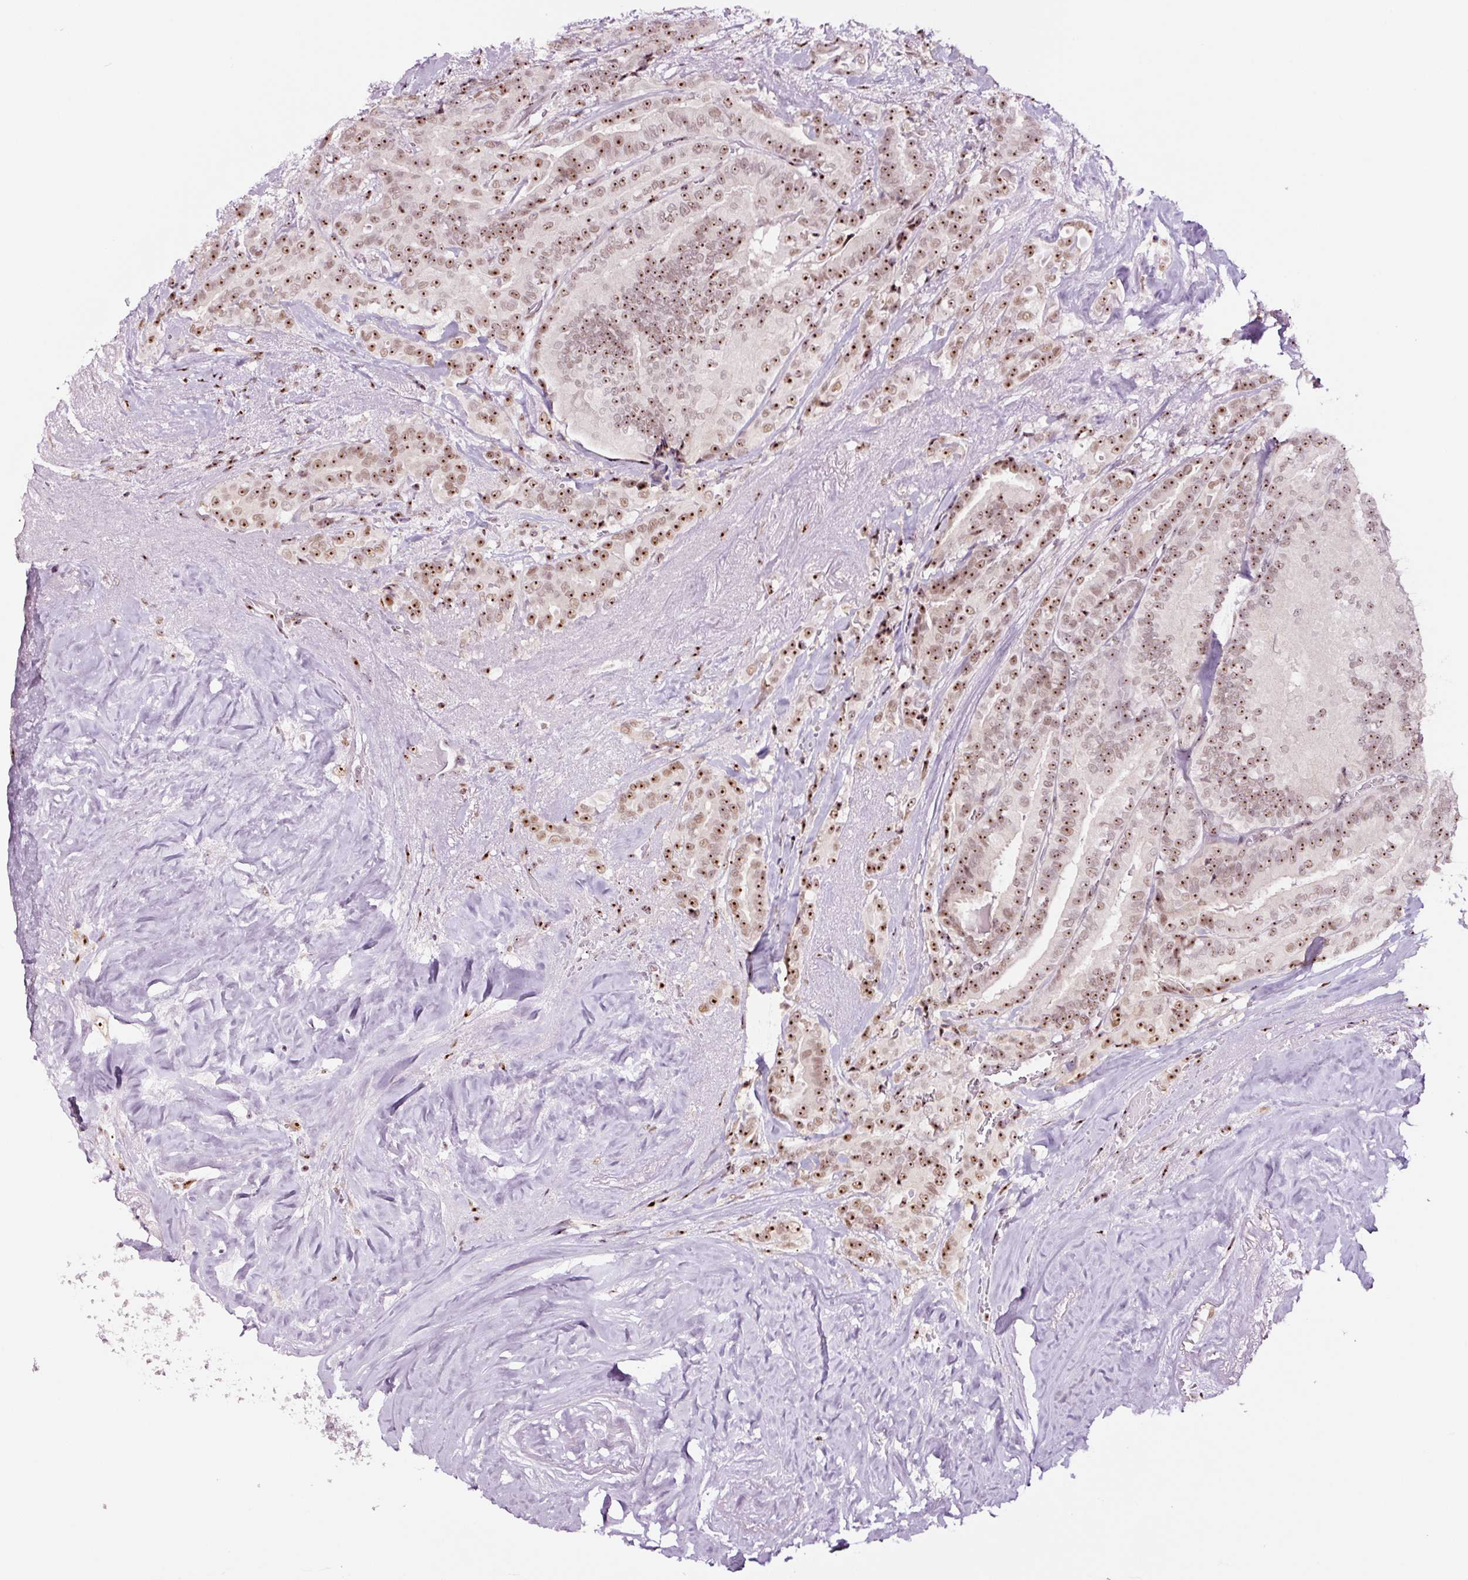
{"staining": {"intensity": "moderate", "quantity": ">75%", "location": "nuclear"}, "tissue": "thyroid cancer", "cell_type": "Tumor cells", "image_type": "cancer", "snomed": [{"axis": "morphology", "description": "Papillary adenocarcinoma, NOS"}, {"axis": "topography", "description": "Thyroid gland"}], "caption": "Thyroid papillary adenocarcinoma was stained to show a protein in brown. There is medium levels of moderate nuclear positivity in approximately >75% of tumor cells.", "gene": "GNL3", "patient": {"sex": "male", "age": 61}}